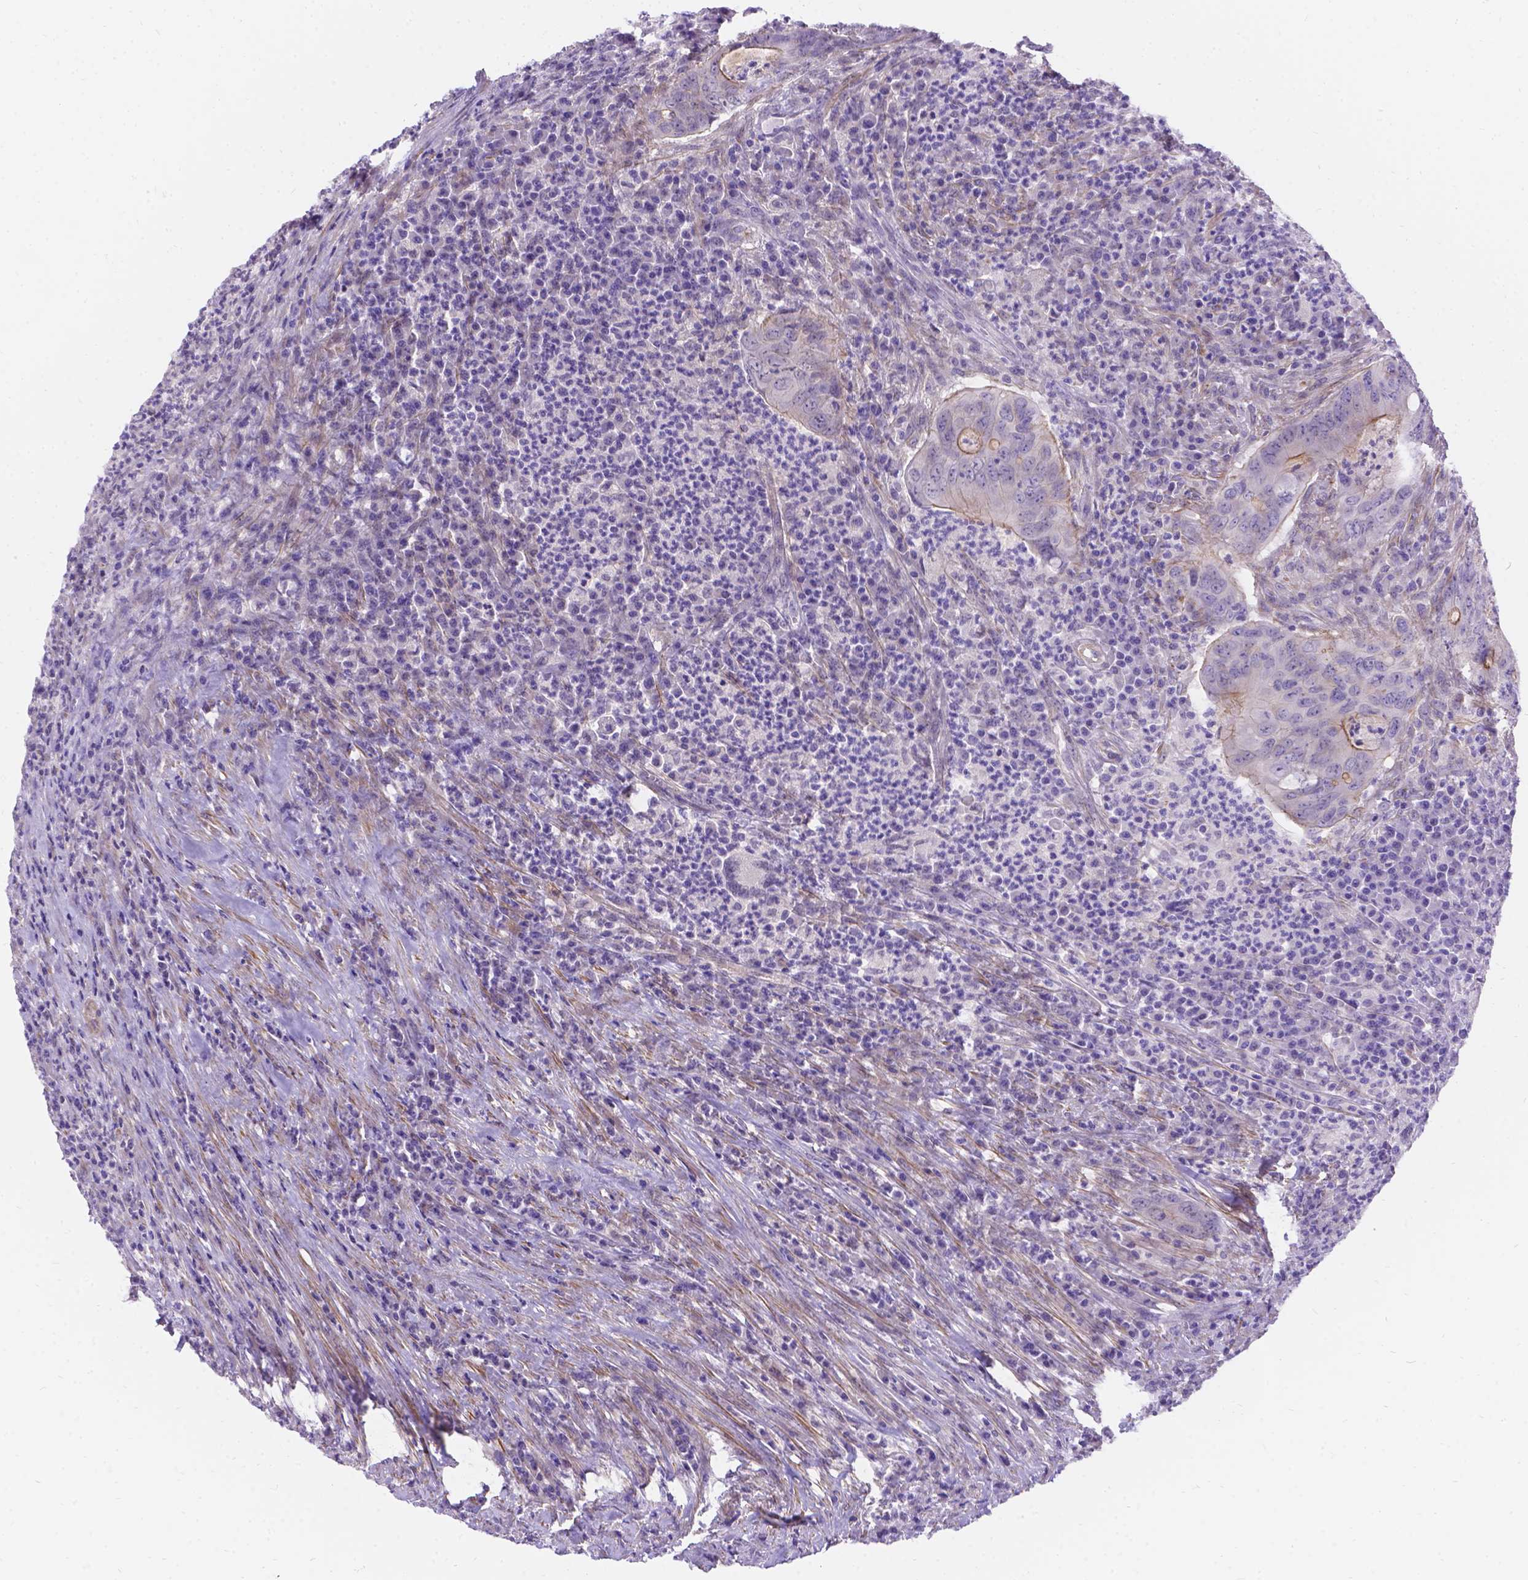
{"staining": {"intensity": "weak", "quantity": "<25%", "location": "cytoplasmic/membranous"}, "tissue": "colorectal cancer", "cell_type": "Tumor cells", "image_type": "cancer", "snomed": [{"axis": "morphology", "description": "Adenocarcinoma, NOS"}, {"axis": "topography", "description": "Colon"}], "caption": "Image shows no significant protein positivity in tumor cells of colorectal cancer (adenocarcinoma).", "gene": "PALS1", "patient": {"sex": "female", "age": 74}}